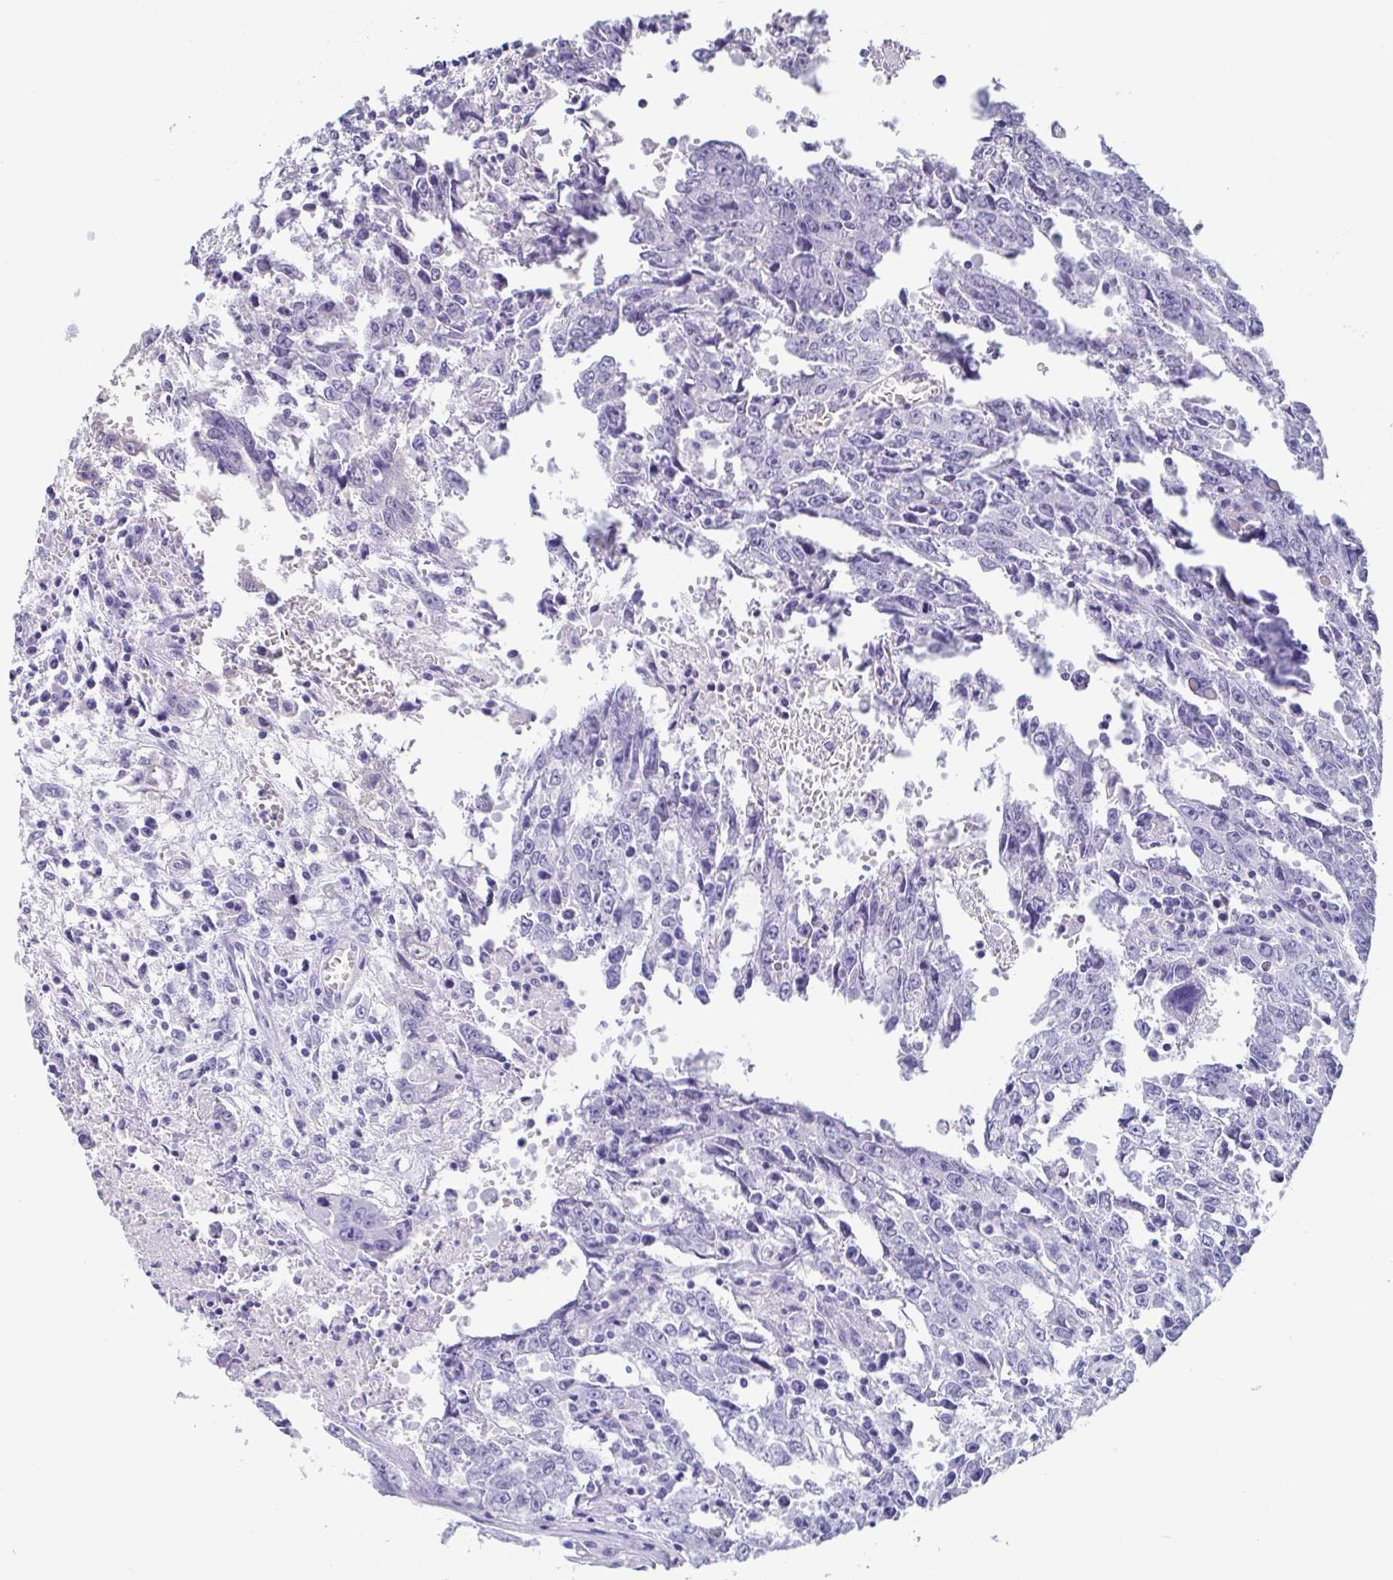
{"staining": {"intensity": "negative", "quantity": "none", "location": "none"}, "tissue": "testis cancer", "cell_type": "Tumor cells", "image_type": "cancer", "snomed": [{"axis": "morphology", "description": "Carcinoma, Embryonal, NOS"}, {"axis": "topography", "description": "Testis"}], "caption": "An IHC micrograph of testis embryonal carcinoma is shown. There is no staining in tumor cells of testis embryonal carcinoma. (DAB IHC, high magnification).", "gene": "IDH1", "patient": {"sex": "male", "age": 22}}